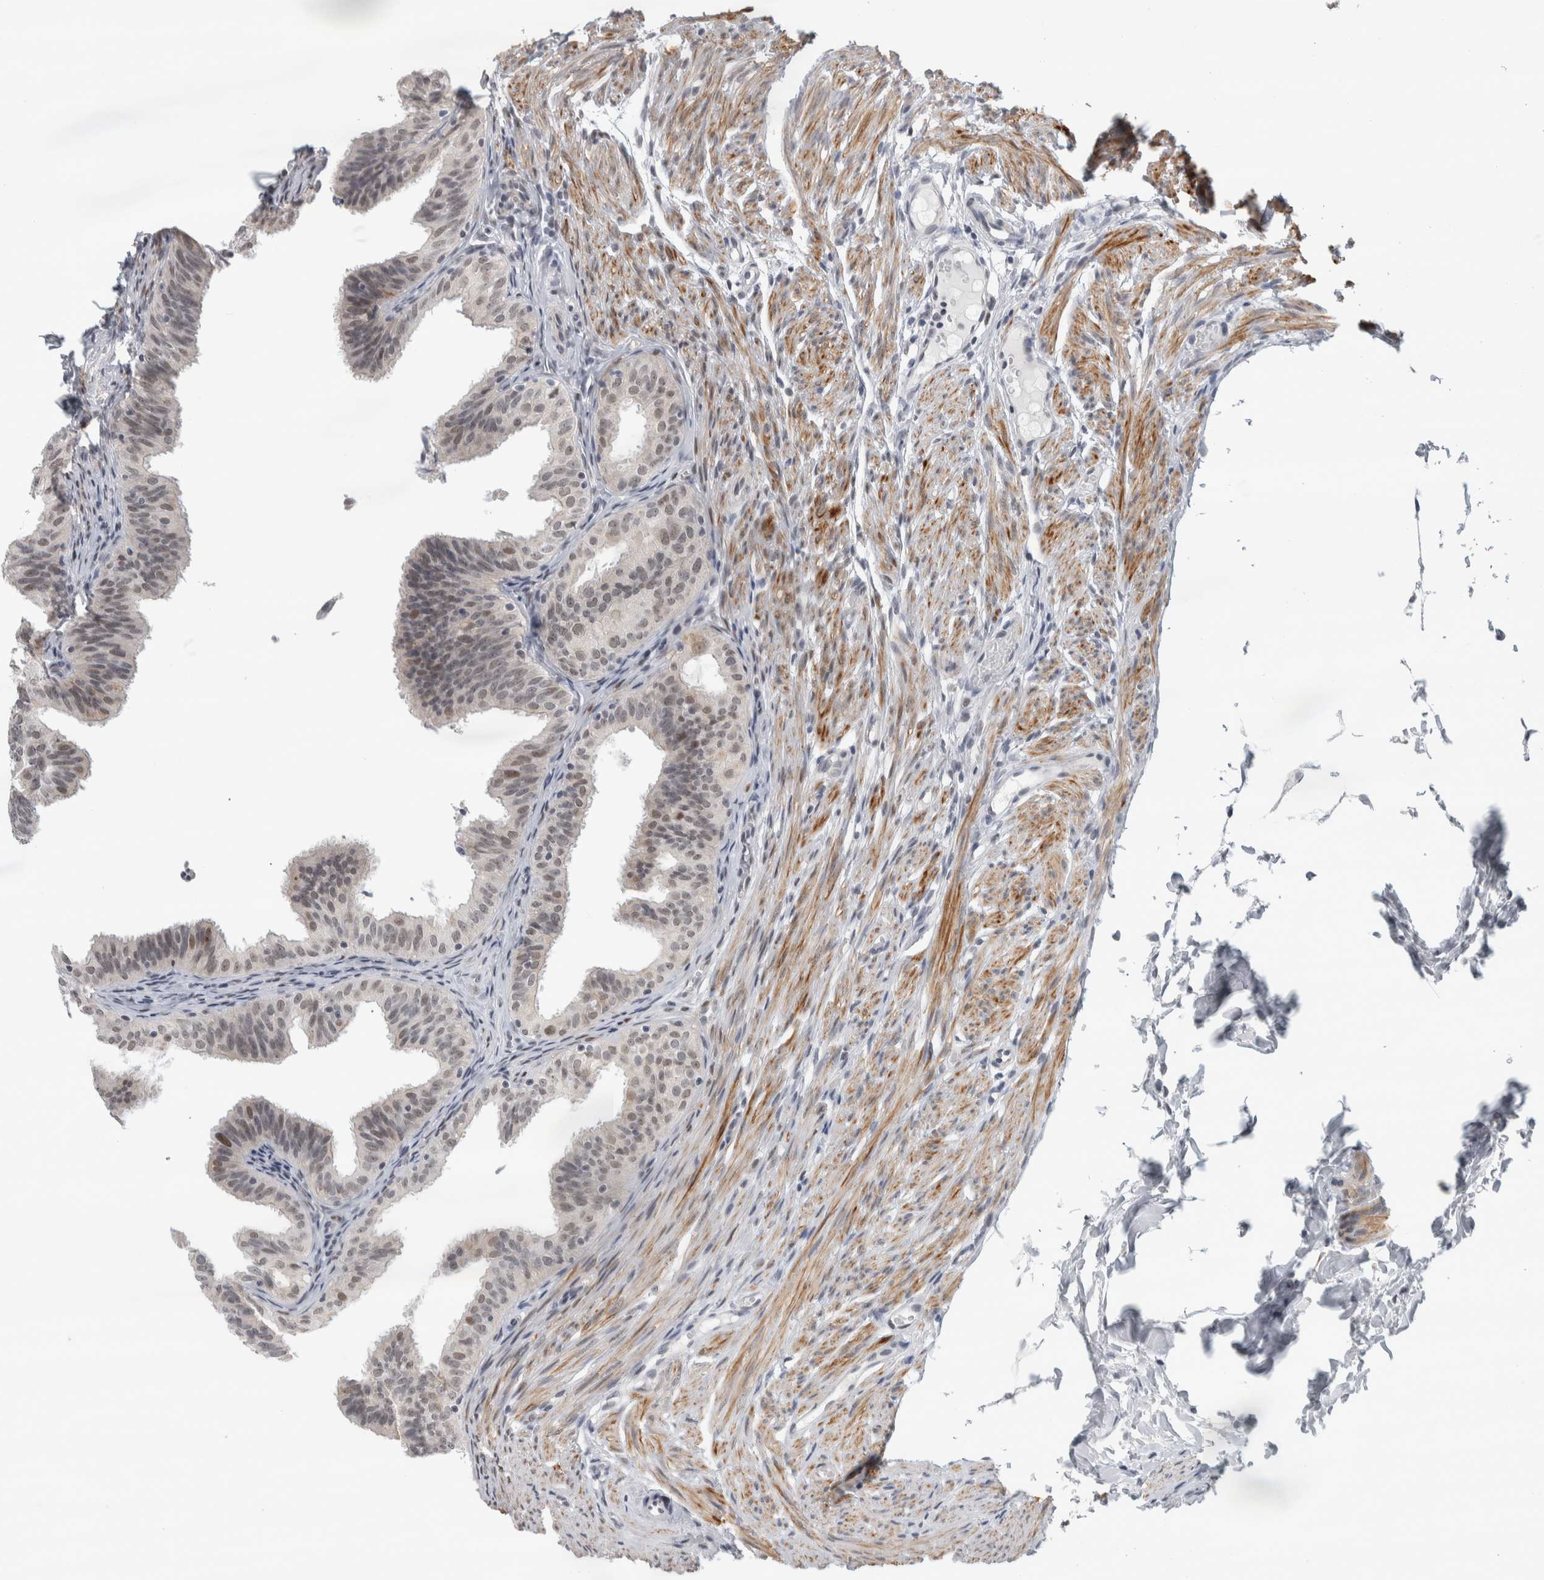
{"staining": {"intensity": "weak", "quantity": "<25%", "location": "nuclear"}, "tissue": "fallopian tube", "cell_type": "Glandular cells", "image_type": "normal", "snomed": [{"axis": "morphology", "description": "Normal tissue, NOS"}, {"axis": "topography", "description": "Fallopian tube"}], "caption": "Immunohistochemistry histopathology image of unremarkable fallopian tube: human fallopian tube stained with DAB (3,3'-diaminobenzidine) shows no significant protein expression in glandular cells.", "gene": "HEXIM2", "patient": {"sex": "female", "age": 35}}